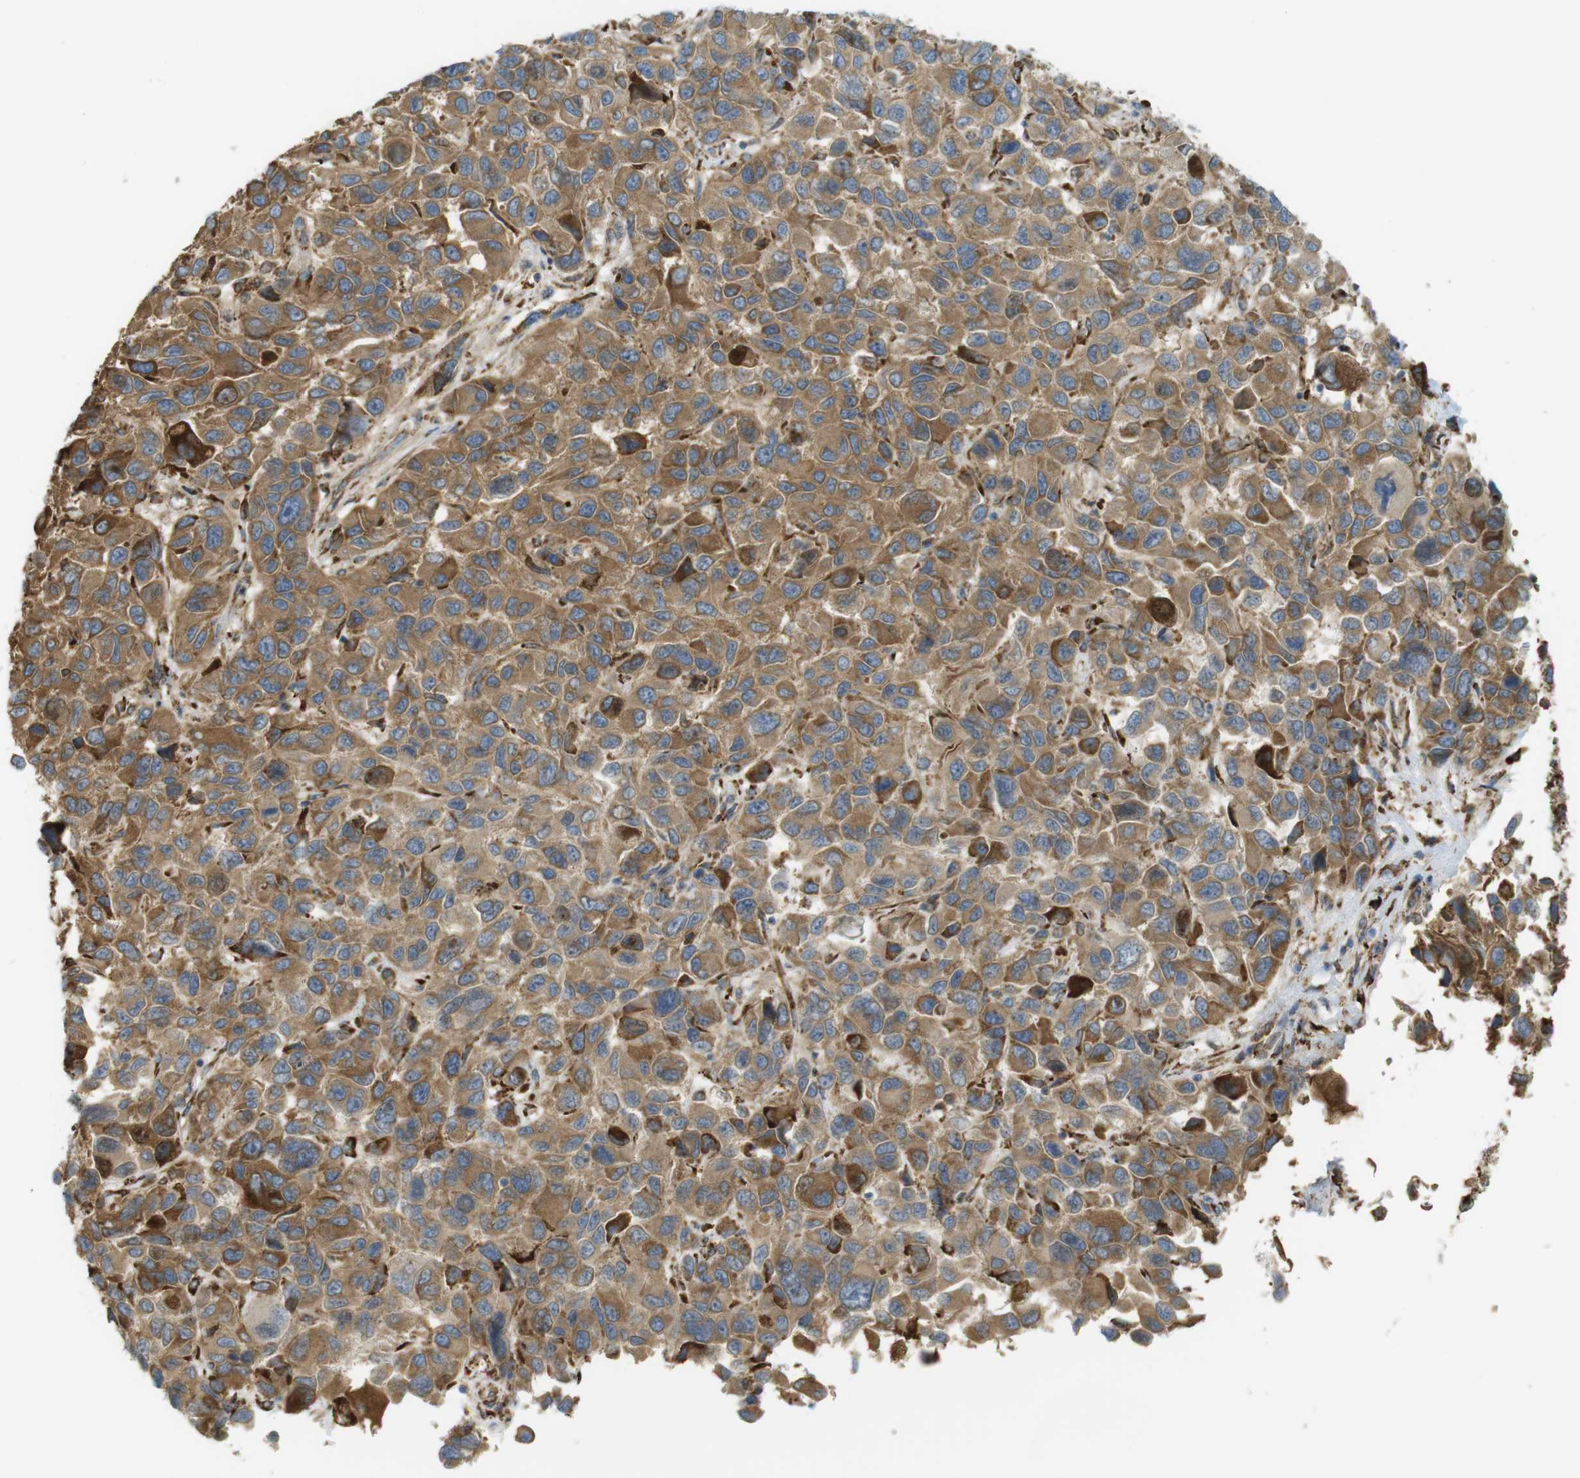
{"staining": {"intensity": "moderate", "quantity": "25%-75%", "location": "cytoplasmic/membranous"}, "tissue": "melanoma", "cell_type": "Tumor cells", "image_type": "cancer", "snomed": [{"axis": "morphology", "description": "Malignant melanoma, NOS"}, {"axis": "topography", "description": "Skin"}], "caption": "Approximately 25%-75% of tumor cells in melanoma reveal moderate cytoplasmic/membranous protein expression as visualized by brown immunohistochemical staining.", "gene": "MBOAT2", "patient": {"sex": "male", "age": 53}}